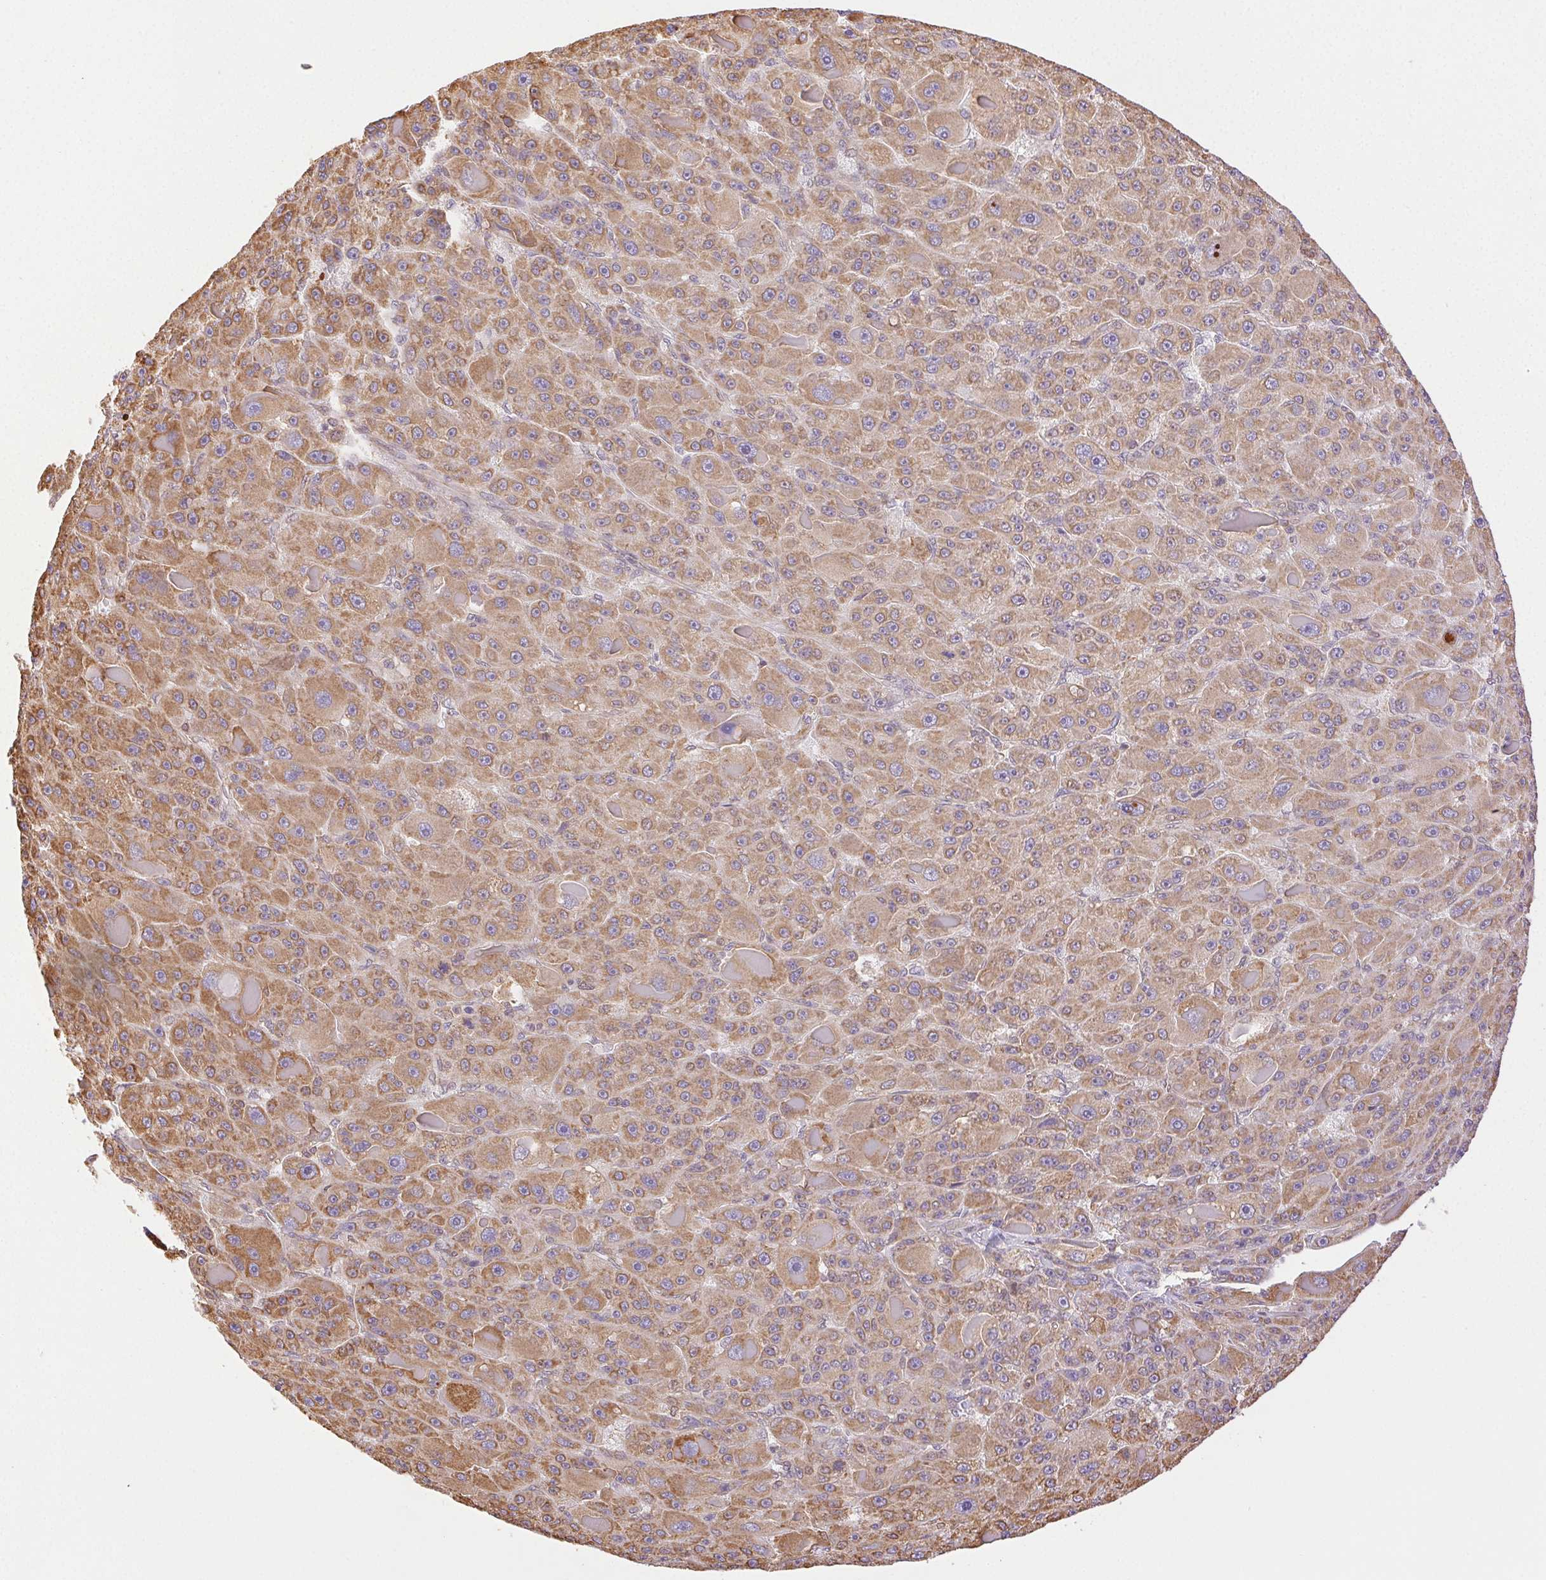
{"staining": {"intensity": "moderate", "quantity": ">75%", "location": "cytoplasmic/membranous"}, "tissue": "liver cancer", "cell_type": "Tumor cells", "image_type": "cancer", "snomed": [{"axis": "morphology", "description": "Carcinoma, Hepatocellular, NOS"}, {"axis": "topography", "description": "Liver"}], "caption": "Protein analysis of hepatocellular carcinoma (liver) tissue demonstrates moderate cytoplasmic/membranous positivity in approximately >75% of tumor cells. The staining is performed using DAB brown chromogen to label protein expression. The nuclei are counter-stained blue using hematoxylin.", "gene": "ENTREP1", "patient": {"sex": "male", "age": 76}}